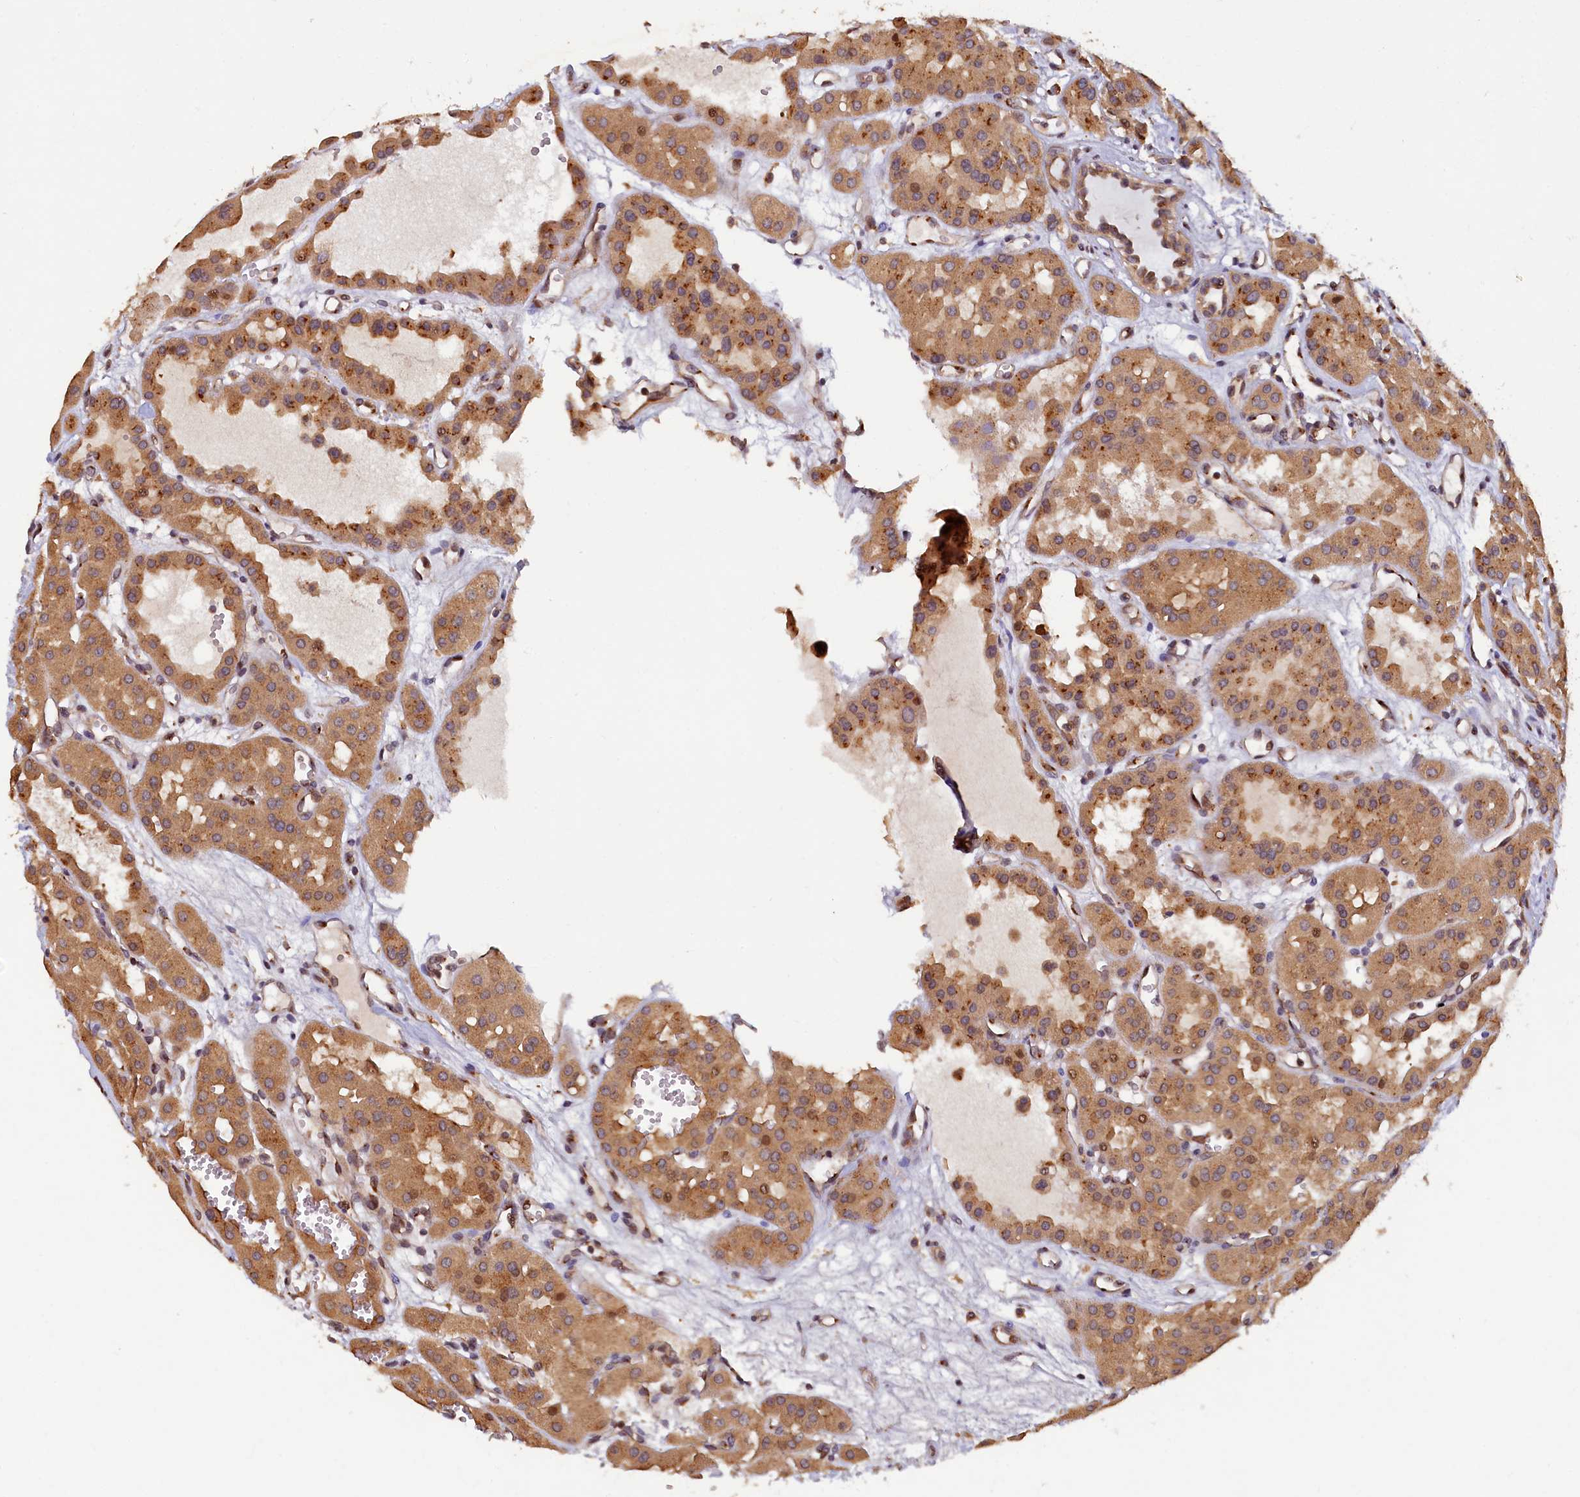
{"staining": {"intensity": "moderate", "quantity": ">75%", "location": "cytoplasmic/membranous"}, "tissue": "renal cancer", "cell_type": "Tumor cells", "image_type": "cancer", "snomed": [{"axis": "morphology", "description": "Carcinoma, NOS"}, {"axis": "topography", "description": "Kidney"}], "caption": "About >75% of tumor cells in carcinoma (renal) display moderate cytoplasmic/membranous protein expression as visualized by brown immunohistochemical staining.", "gene": "TMEM181", "patient": {"sex": "female", "age": 75}}